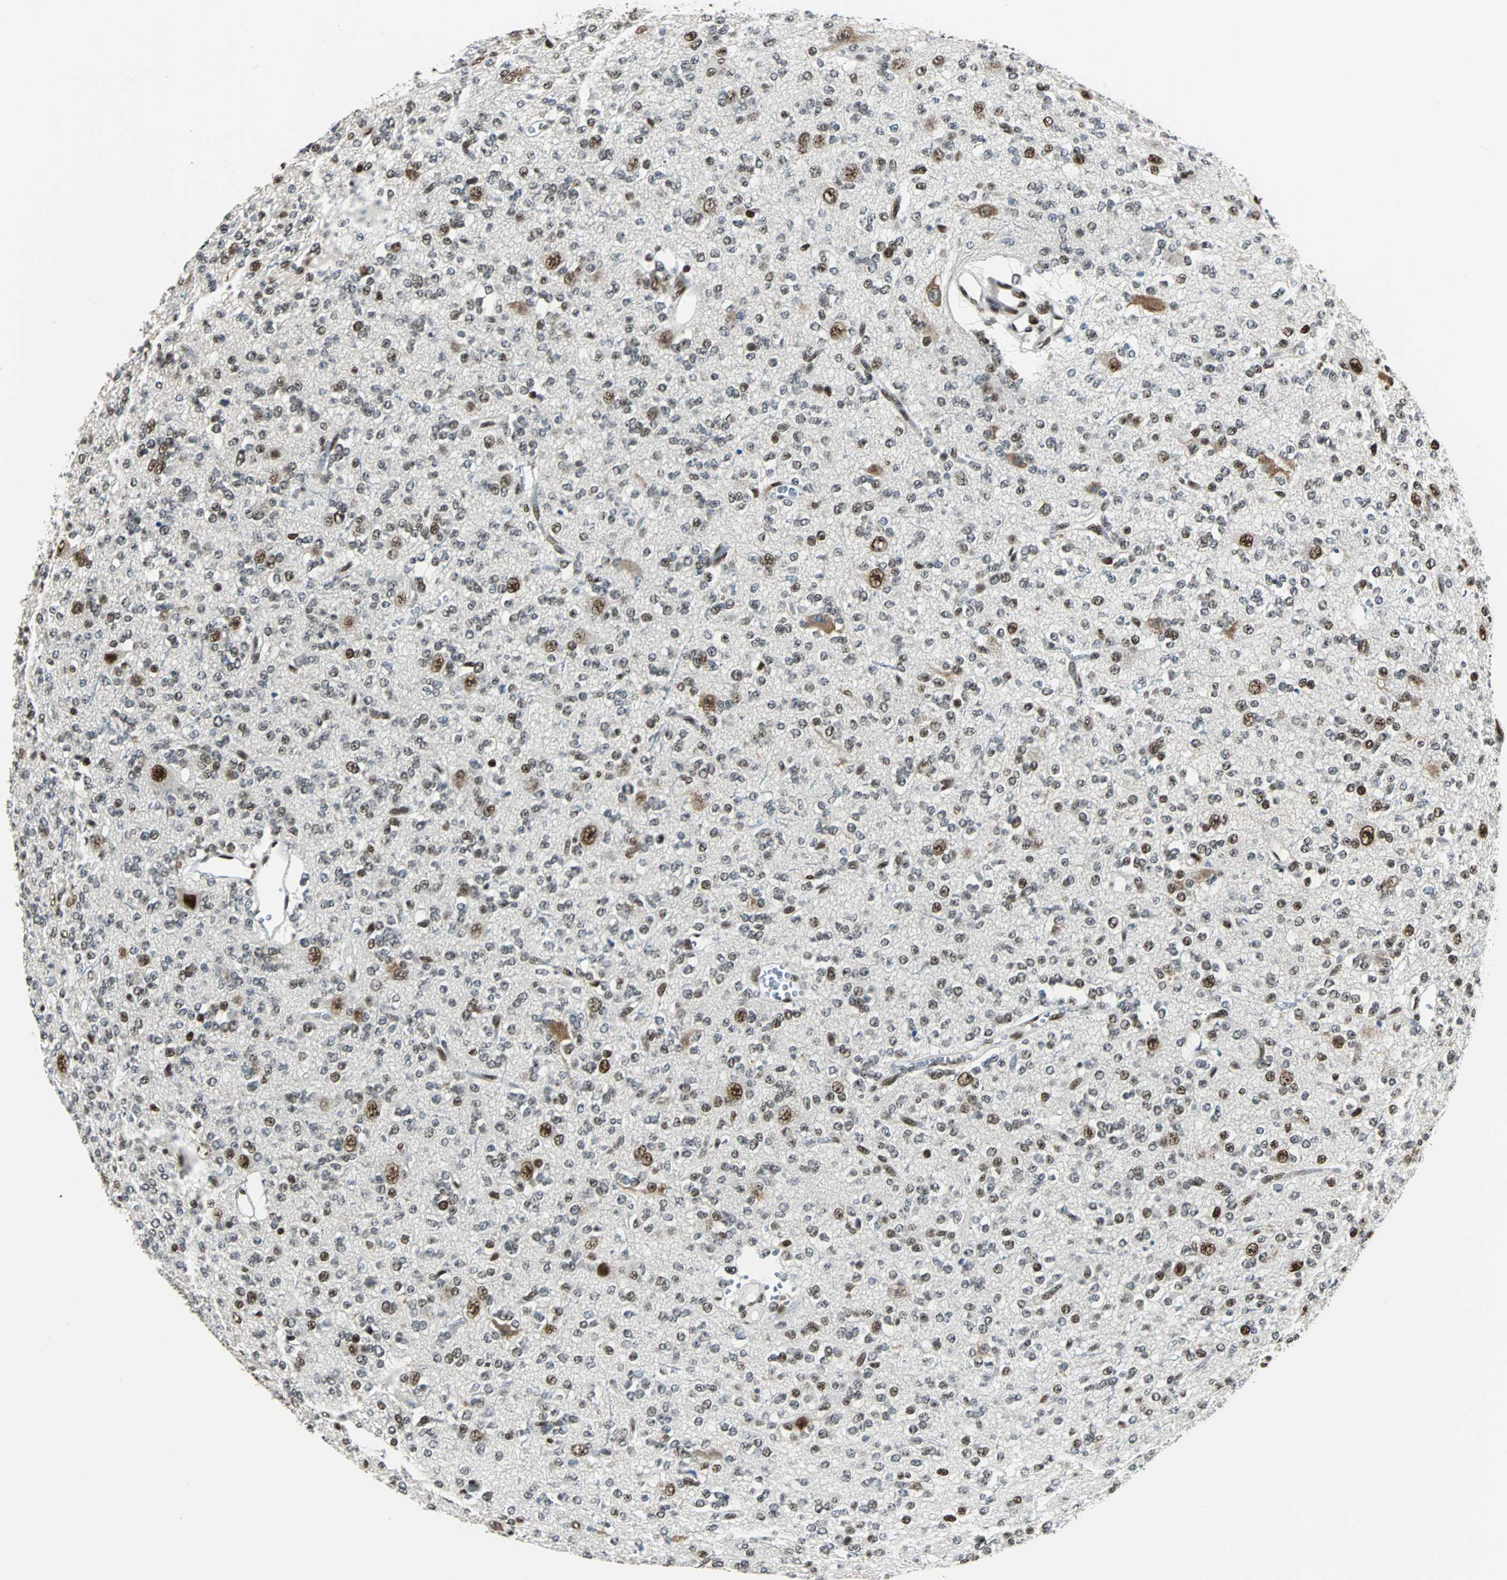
{"staining": {"intensity": "moderate", "quantity": ">75%", "location": "nuclear"}, "tissue": "glioma", "cell_type": "Tumor cells", "image_type": "cancer", "snomed": [{"axis": "morphology", "description": "Glioma, malignant, Low grade"}, {"axis": "topography", "description": "Brain"}], "caption": "The micrograph exhibits immunohistochemical staining of glioma. There is moderate nuclear positivity is present in approximately >75% of tumor cells. (DAB IHC, brown staining for protein, blue staining for nuclei).", "gene": "XRCC4", "patient": {"sex": "male", "age": 38}}